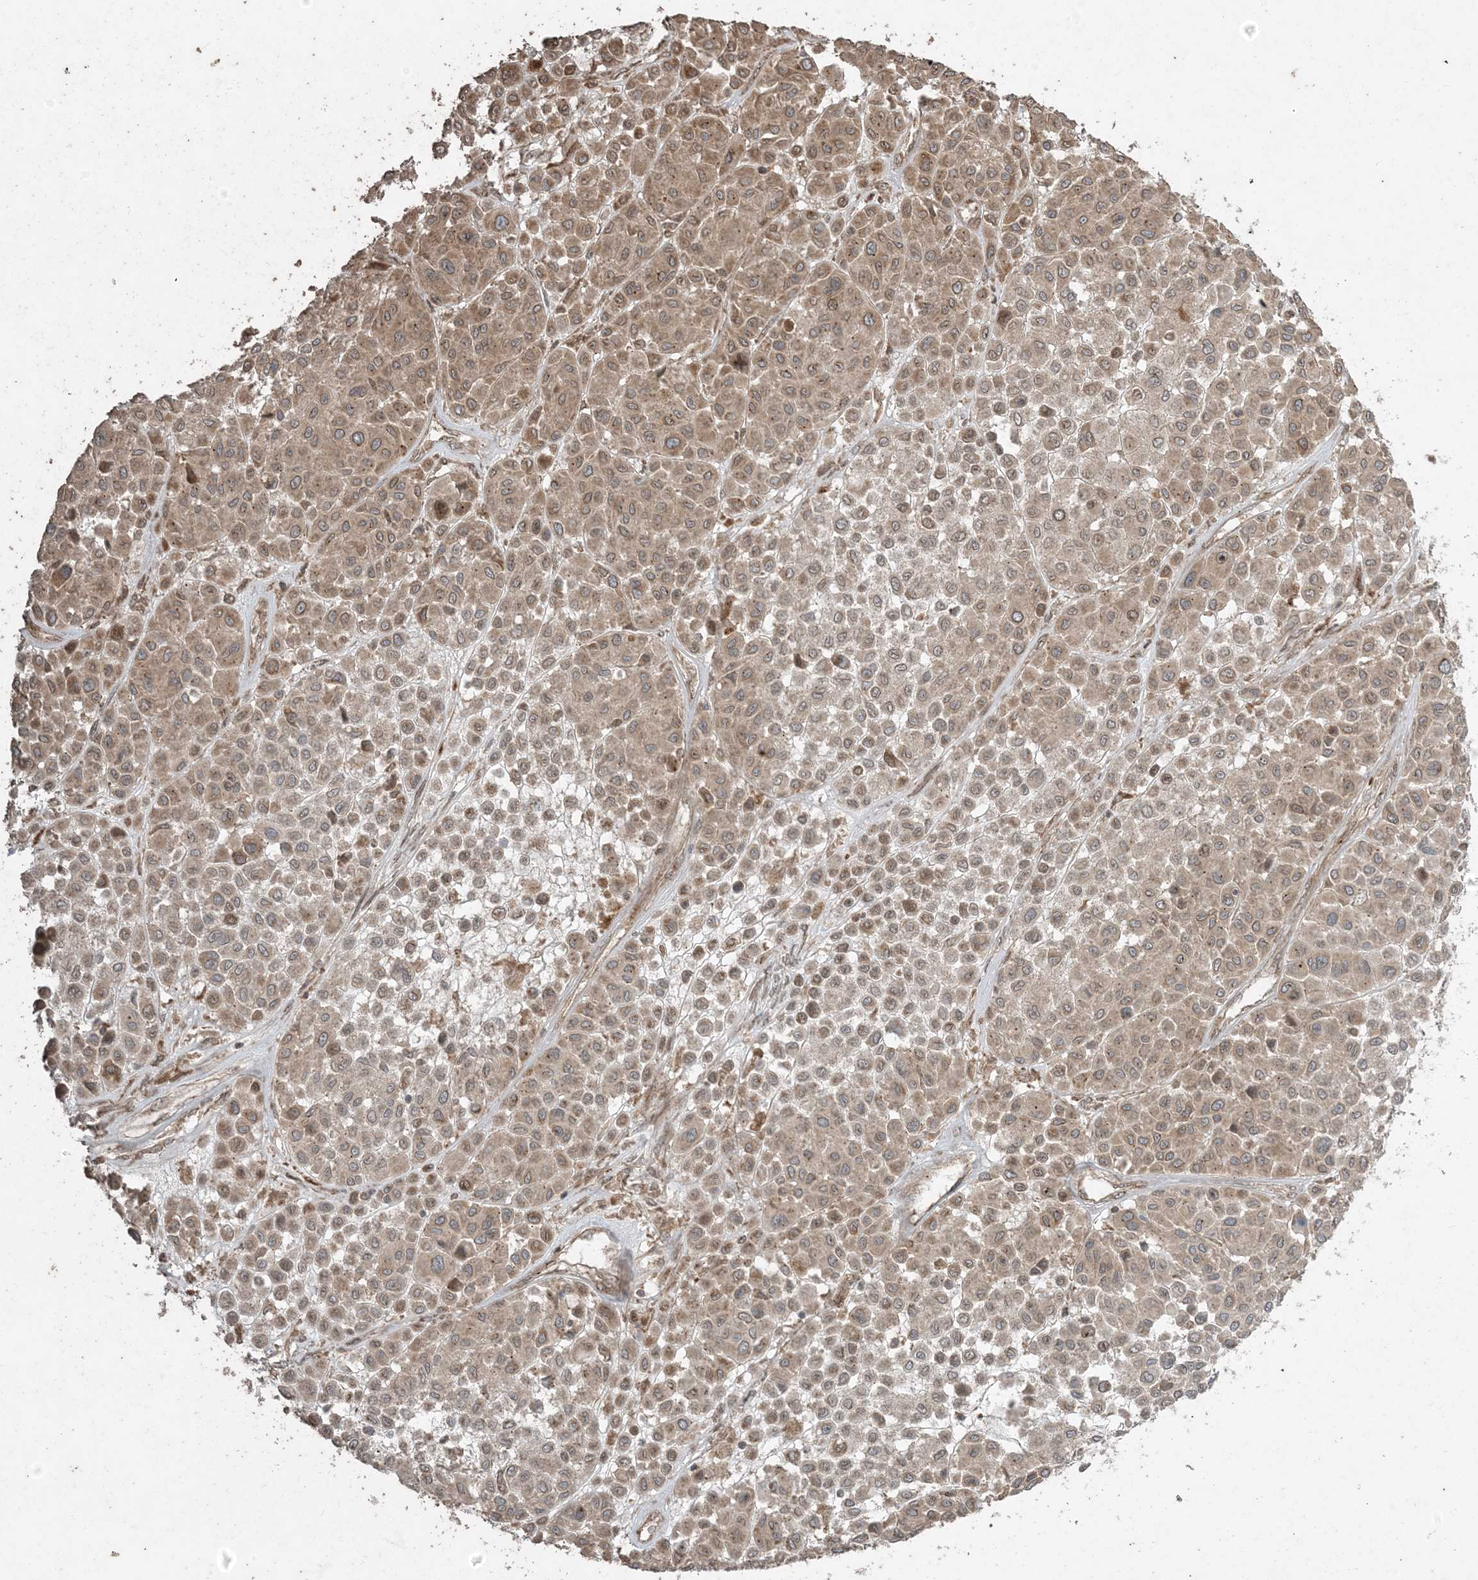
{"staining": {"intensity": "moderate", "quantity": "25%-75%", "location": "cytoplasmic/membranous"}, "tissue": "melanoma", "cell_type": "Tumor cells", "image_type": "cancer", "snomed": [{"axis": "morphology", "description": "Malignant melanoma, Metastatic site"}, {"axis": "topography", "description": "Soft tissue"}], "caption": "A high-resolution image shows IHC staining of malignant melanoma (metastatic site), which demonstrates moderate cytoplasmic/membranous staining in about 25%-75% of tumor cells.", "gene": "DDX19B", "patient": {"sex": "male", "age": 41}}